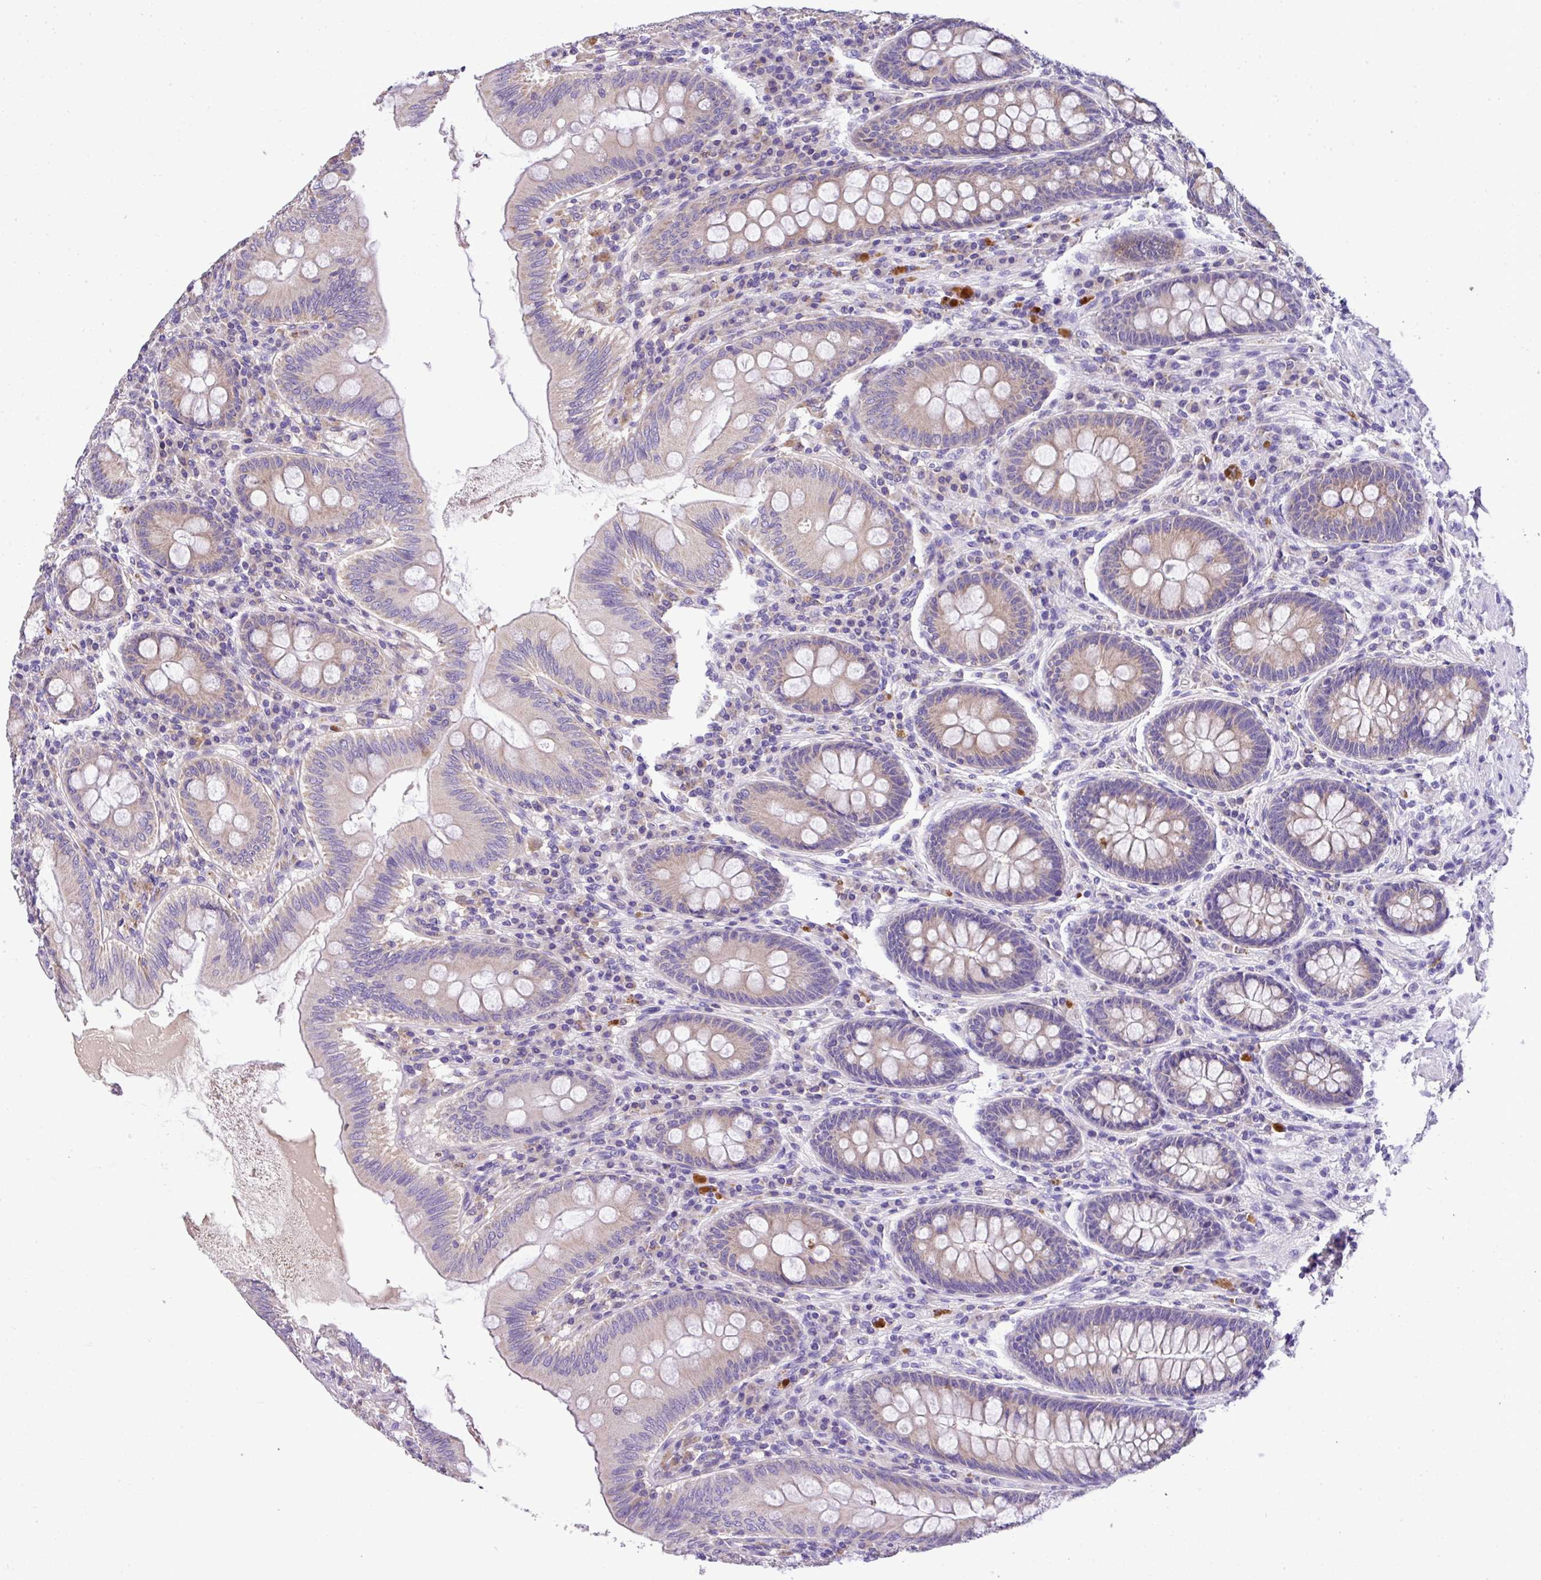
{"staining": {"intensity": "weak", "quantity": "25%-75%", "location": "cytoplasmic/membranous"}, "tissue": "appendix", "cell_type": "Glandular cells", "image_type": "normal", "snomed": [{"axis": "morphology", "description": "Normal tissue, NOS"}, {"axis": "topography", "description": "Appendix"}], "caption": "Benign appendix demonstrates weak cytoplasmic/membranous positivity in approximately 25%-75% of glandular cells, visualized by immunohistochemistry. (Brightfield microscopy of DAB IHC at high magnification).", "gene": "ANXA2R", "patient": {"sex": "male", "age": 71}}